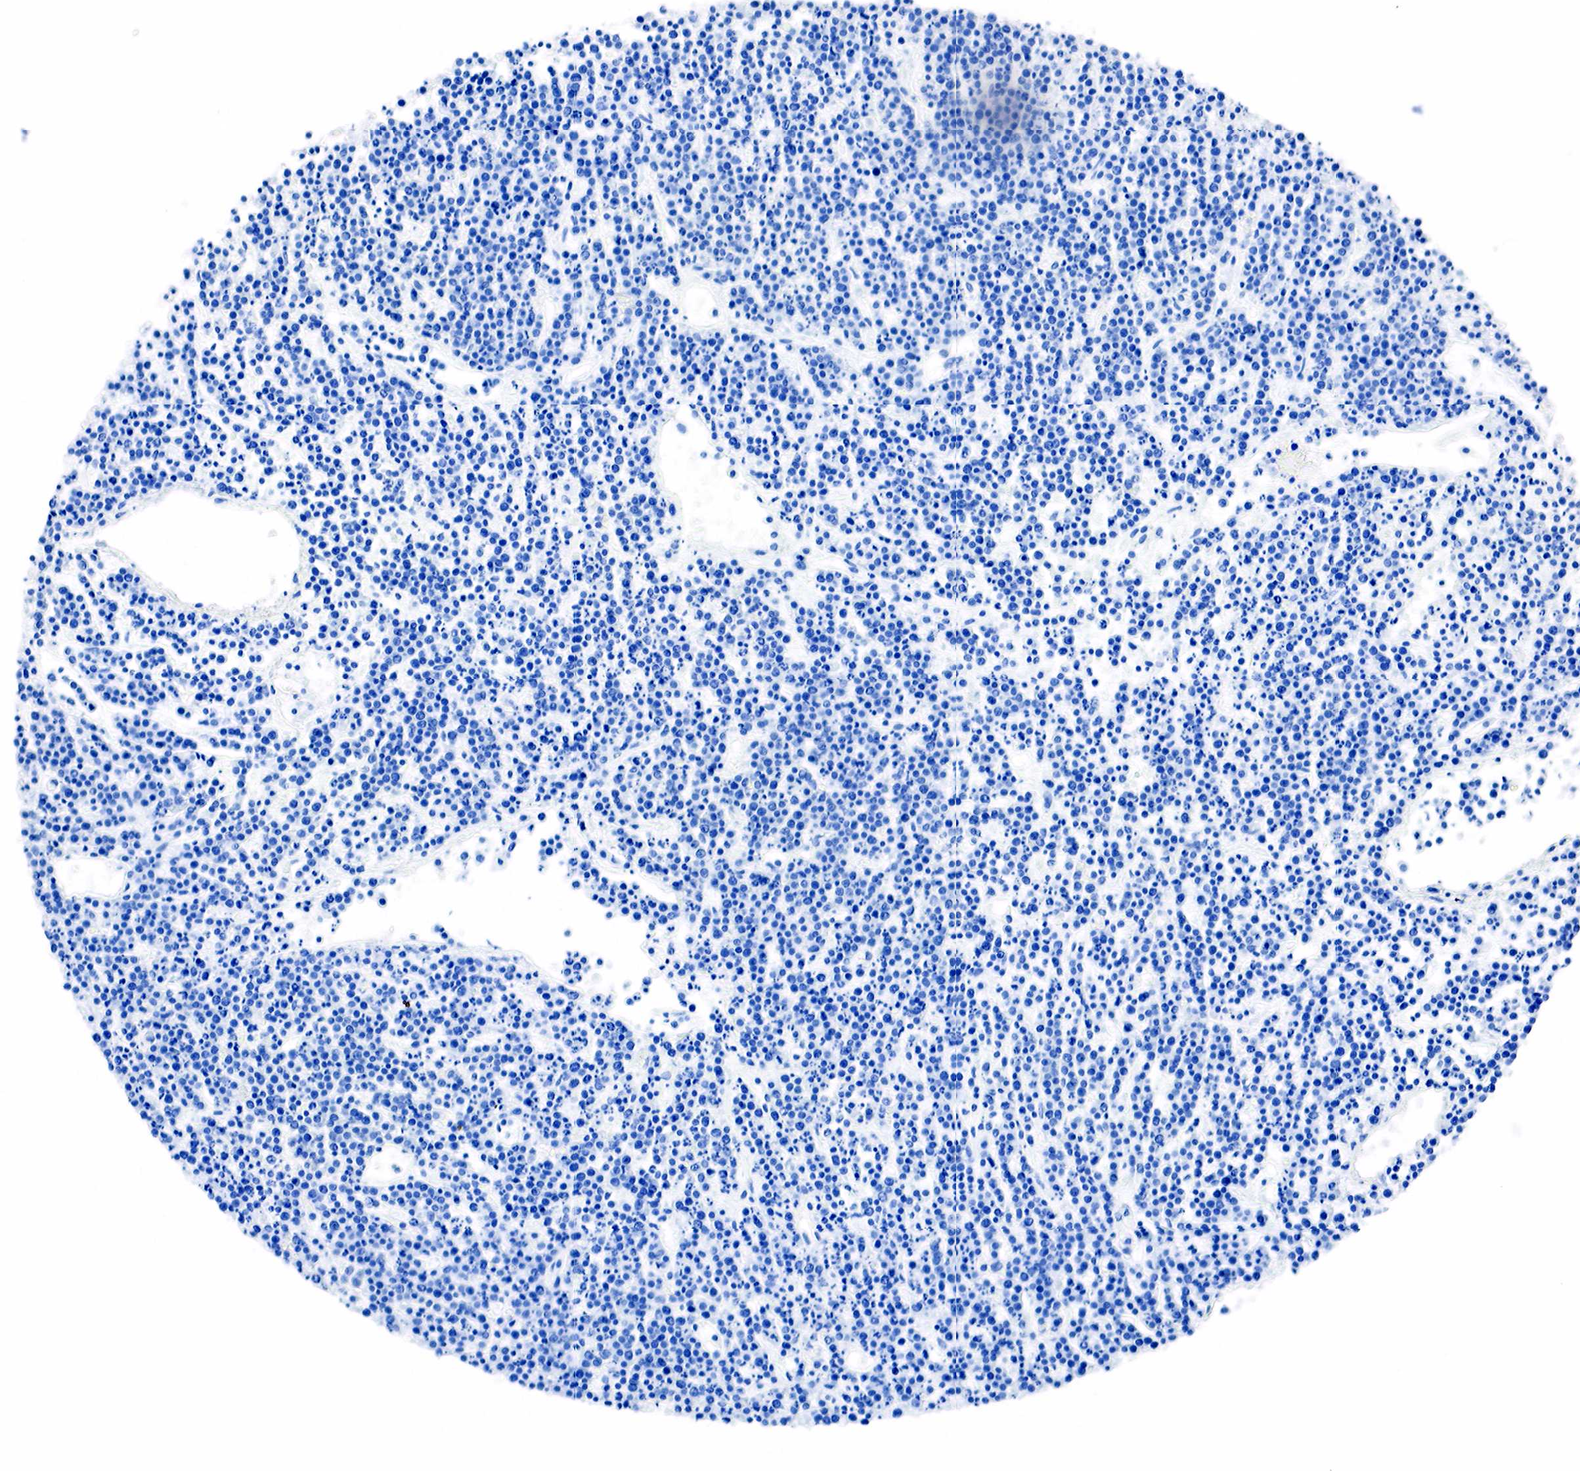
{"staining": {"intensity": "negative", "quantity": "none", "location": "none"}, "tissue": "lymphoma", "cell_type": "Tumor cells", "image_type": "cancer", "snomed": [{"axis": "morphology", "description": "Malignant lymphoma, non-Hodgkin's type, High grade"}, {"axis": "topography", "description": "Ovary"}], "caption": "DAB immunohistochemical staining of lymphoma exhibits no significant staining in tumor cells. Brightfield microscopy of immunohistochemistry (IHC) stained with DAB (3,3'-diaminobenzidine) (brown) and hematoxylin (blue), captured at high magnification.", "gene": "PTH", "patient": {"sex": "female", "age": 56}}